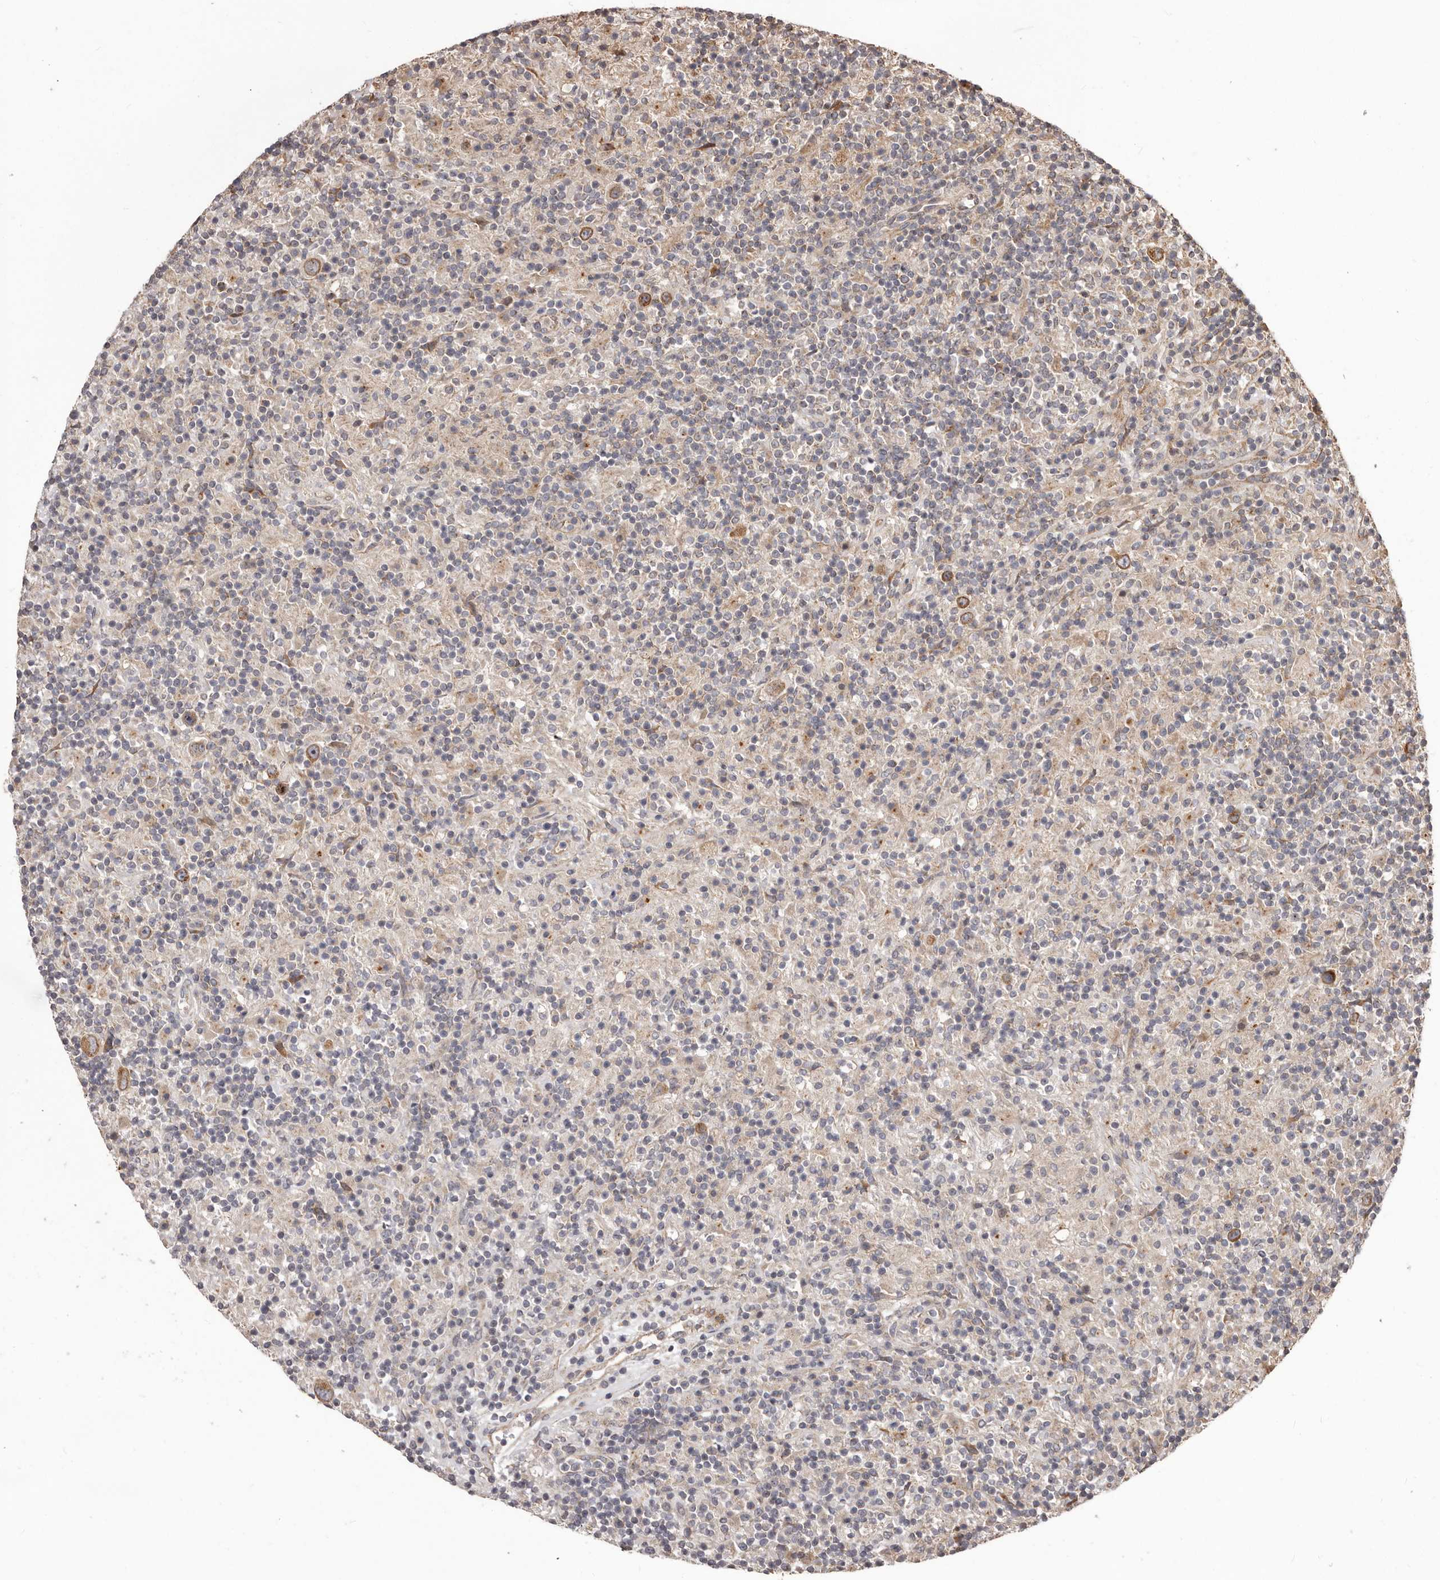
{"staining": {"intensity": "moderate", "quantity": ">75%", "location": "cytoplasmic/membranous"}, "tissue": "lymphoma", "cell_type": "Tumor cells", "image_type": "cancer", "snomed": [{"axis": "morphology", "description": "Hodgkin's disease, NOS"}, {"axis": "topography", "description": "Lymph node"}], "caption": "A histopathology image of Hodgkin's disease stained for a protein shows moderate cytoplasmic/membranous brown staining in tumor cells.", "gene": "MTO1", "patient": {"sex": "male", "age": 70}}